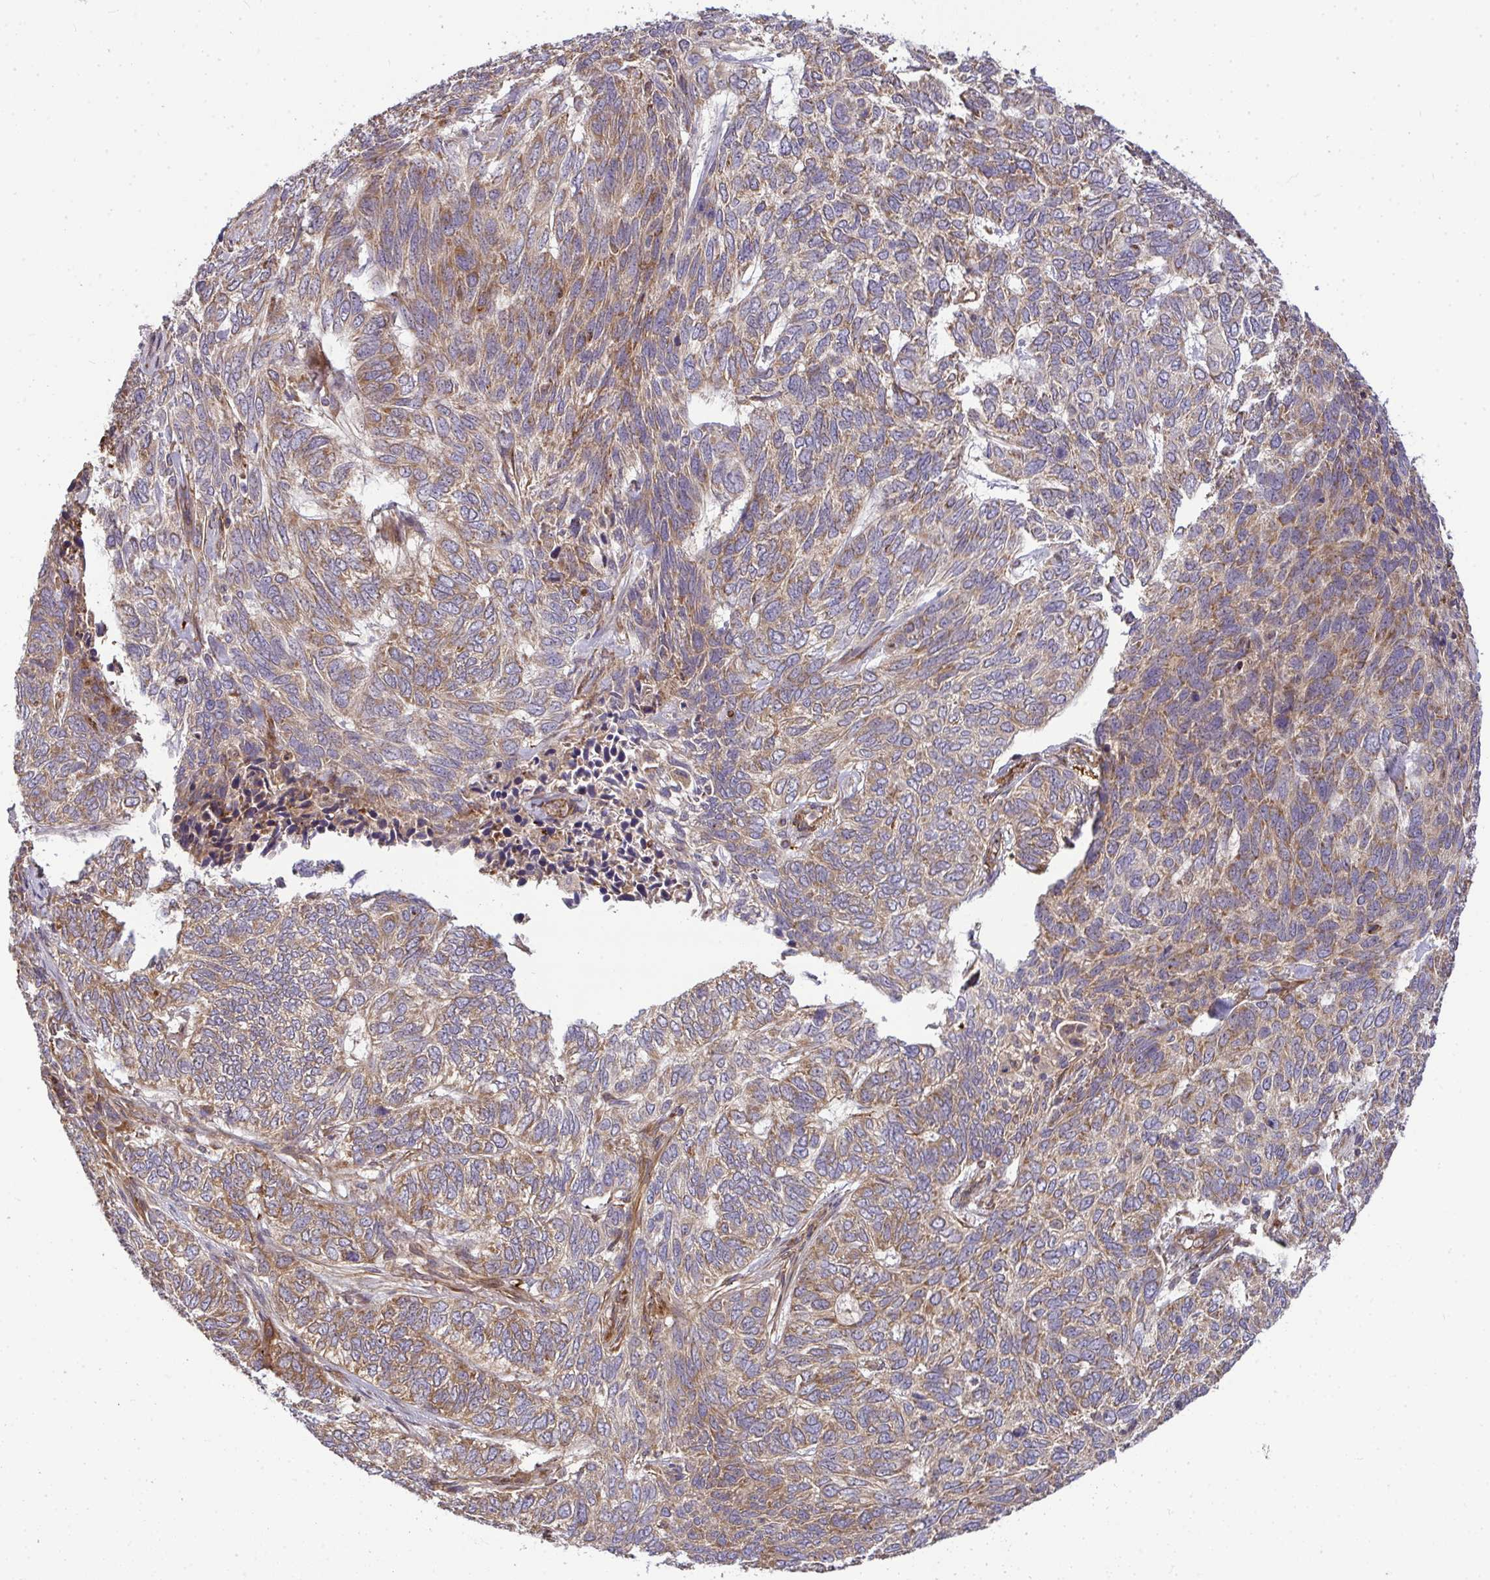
{"staining": {"intensity": "moderate", "quantity": ">75%", "location": "cytoplasmic/membranous"}, "tissue": "skin cancer", "cell_type": "Tumor cells", "image_type": "cancer", "snomed": [{"axis": "morphology", "description": "Basal cell carcinoma"}, {"axis": "topography", "description": "Skin"}], "caption": "Approximately >75% of tumor cells in human skin cancer exhibit moderate cytoplasmic/membranous protein expression as visualized by brown immunohistochemical staining.", "gene": "B4GALT6", "patient": {"sex": "female", "age": 65}}